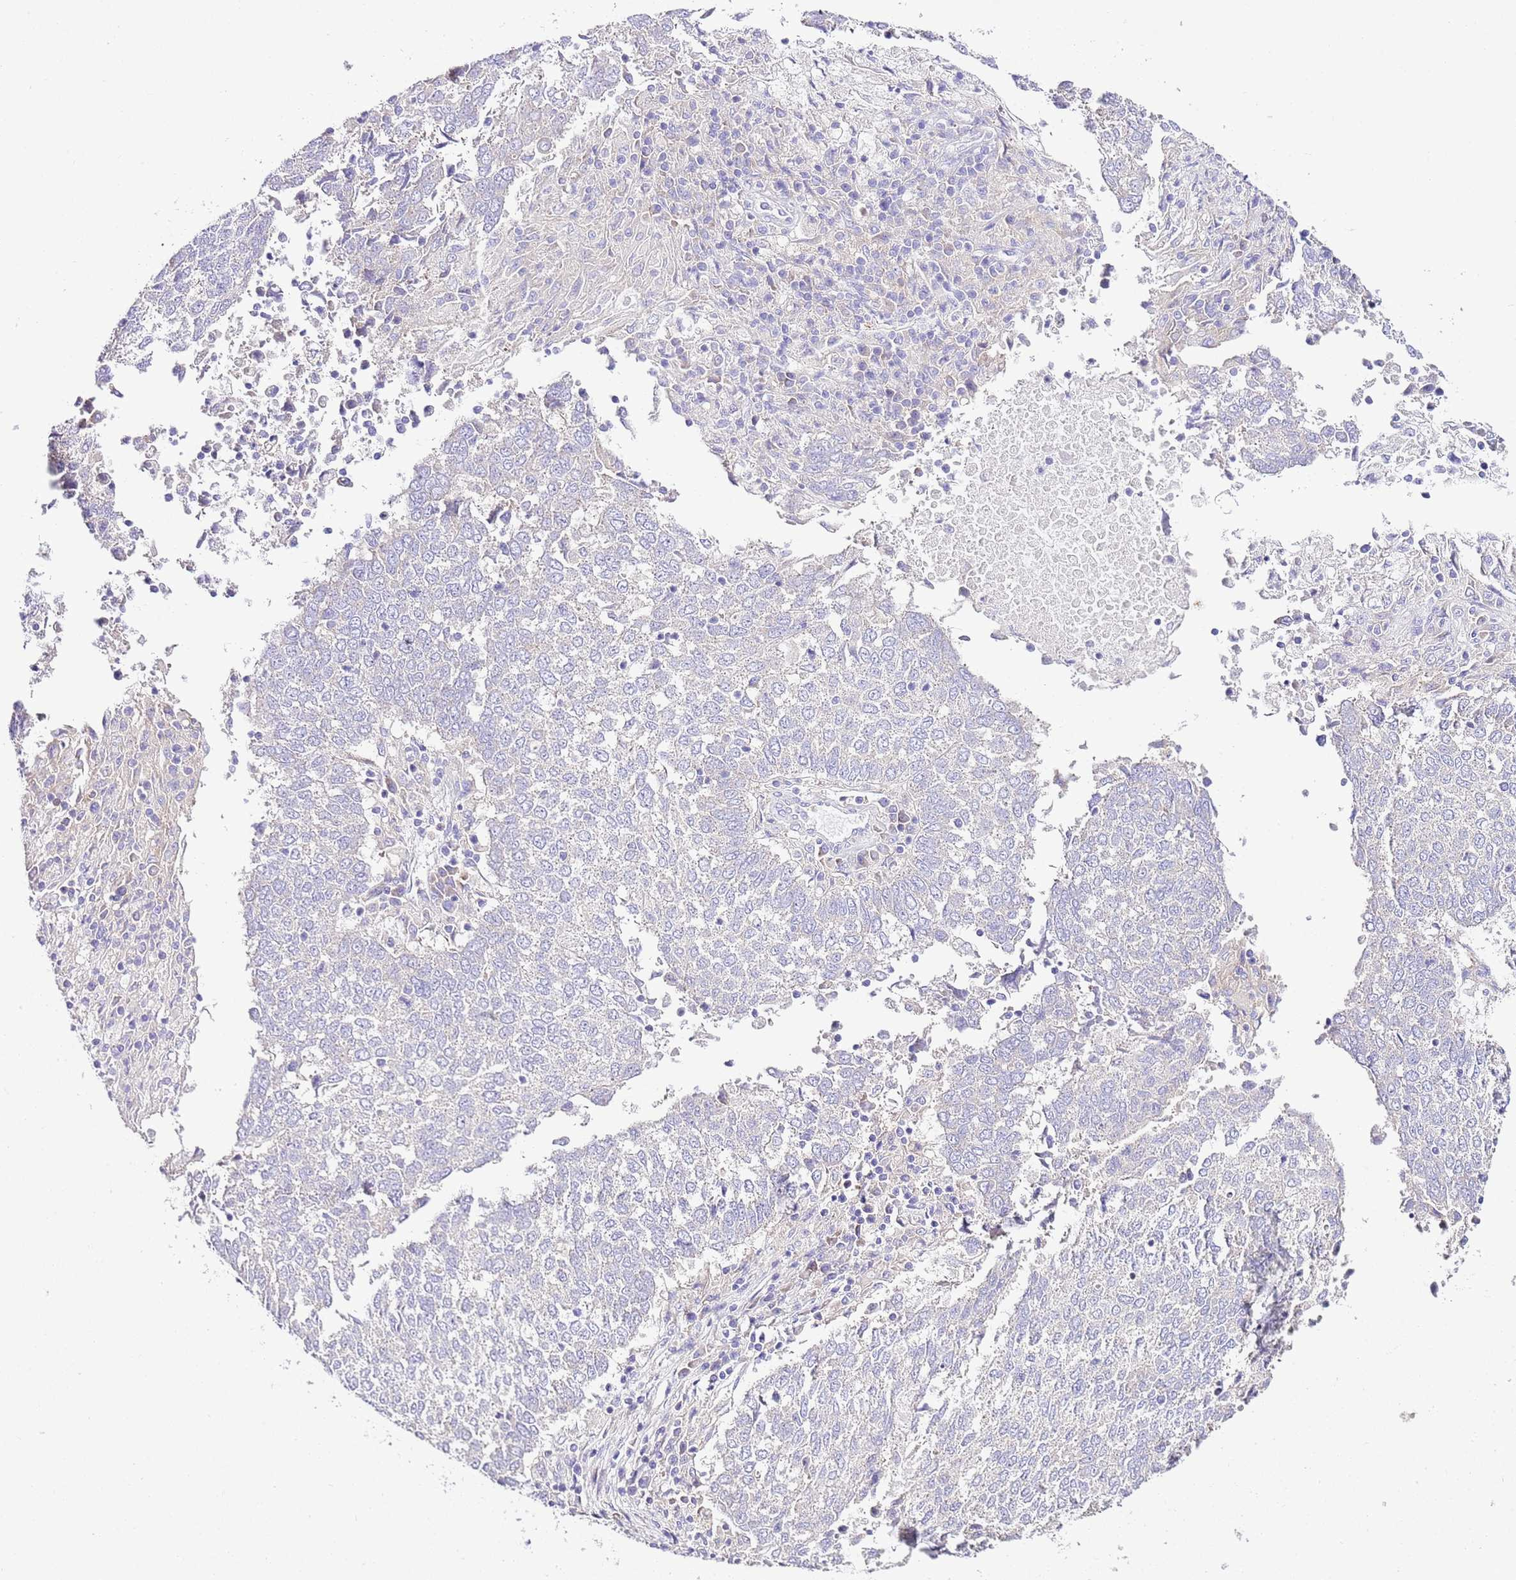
{"staining": {"intensity": "negative", "quantity": "none", "location": "none"}, "tissue": "lung cancer", "cell_type": "Tumor cells", "image_type": "cancer", "snomed": [{"axis": "morphology", "description": "Squamous cell carcinoma, NOS"}, {"axis": "topography", "description": "Lung"}], "caption": "There is no significant expression in tumor cells of lung cancer.", "gene": "RPS10", "patient": {"sex": "male", "age": 73}}